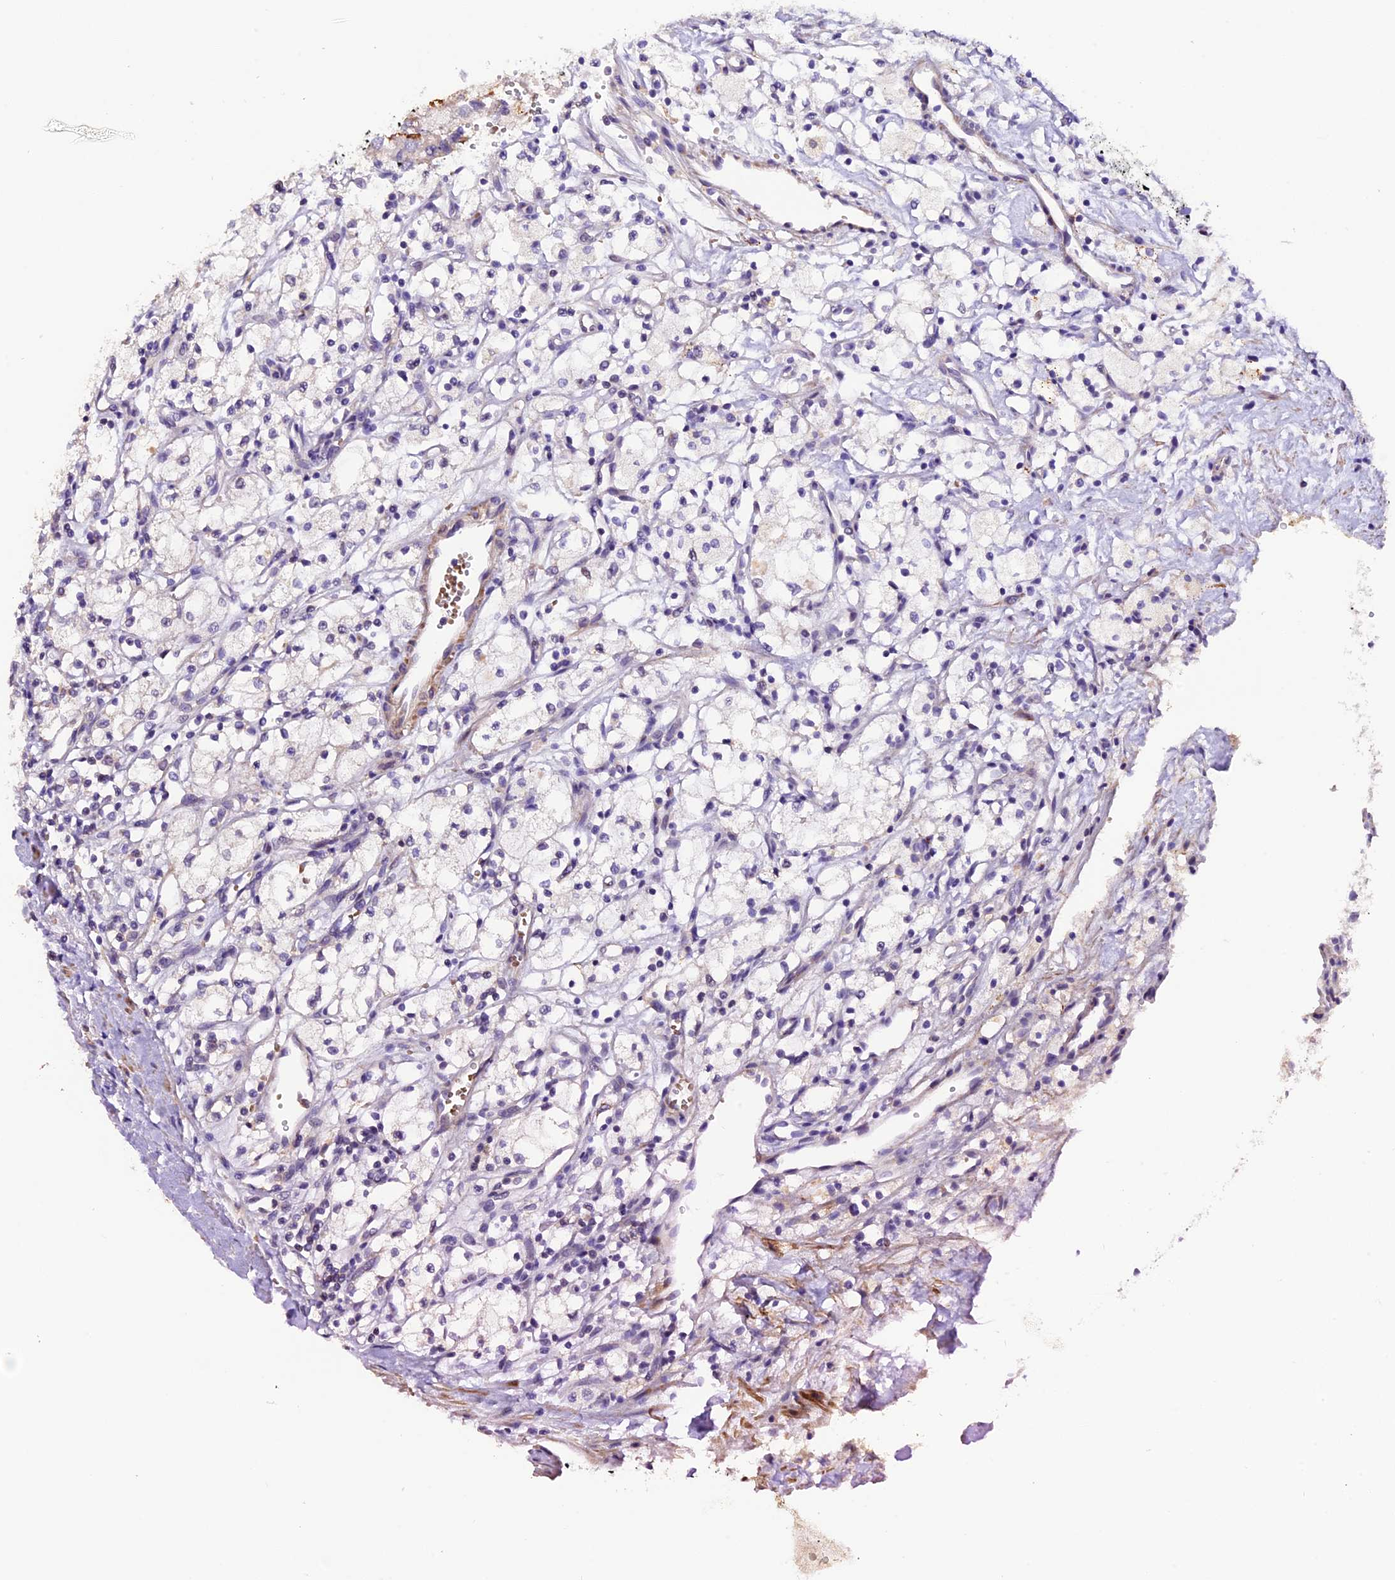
{"staining": {"intensity": "negative", "quantity": "none", "location": "none"}, "tissue": "renal cancer", "cell_type": "Tumor cells", "image_type": "cancer", "snomed": [{"axis": "morphology", "description": "Adenocarcinoma, NOS"}, {"axis": "topography", "description": "Kidney"}], "caption": "IHC image of human renal cancer stained for a protein (brown), which exhibits no positivity in tumor cells.", "gene": "MEX3B", "patient": {"sex": "male", "age": 59}}